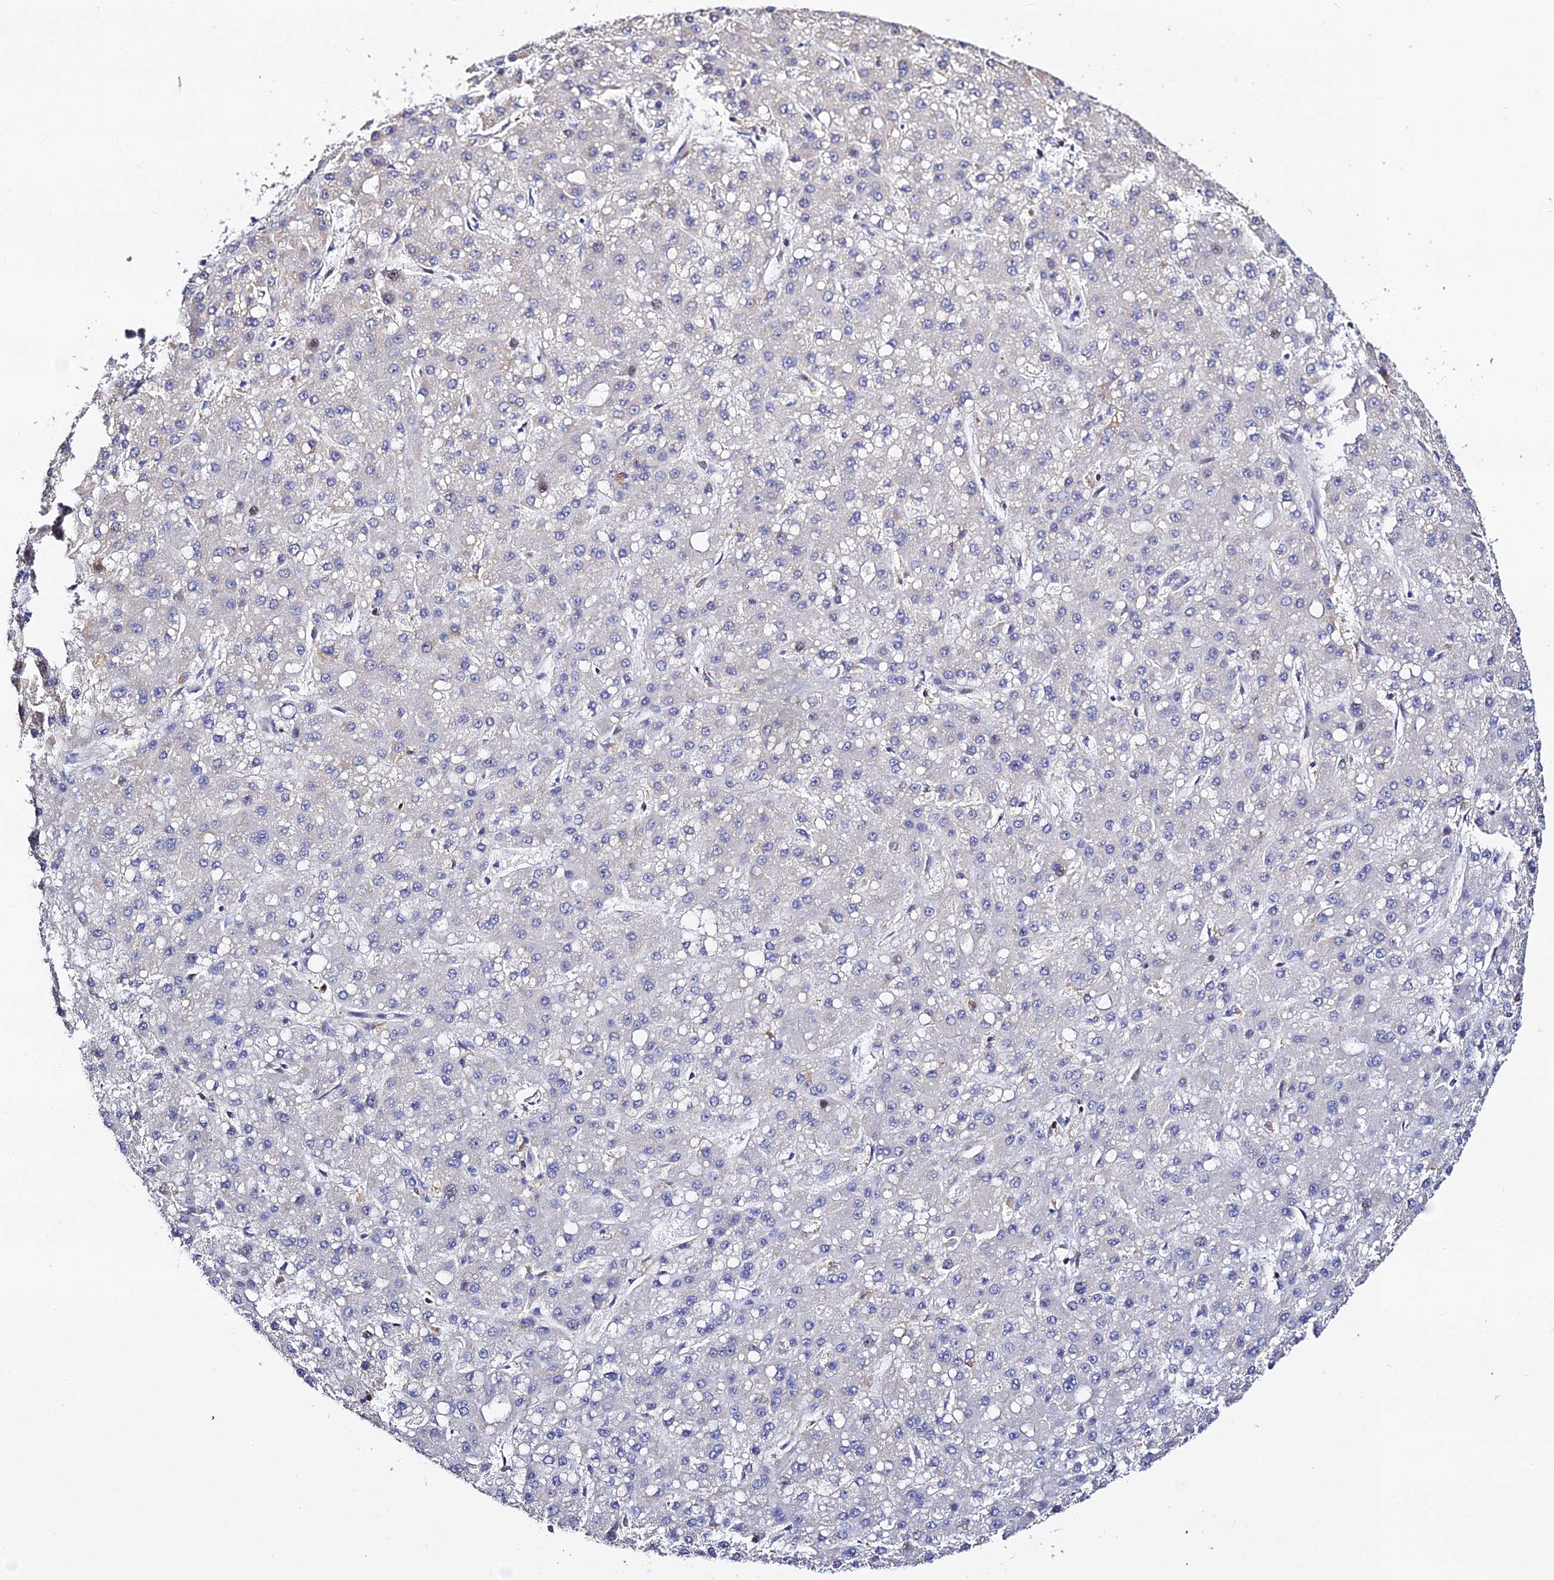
{"staining": {"intensity": "negative", "quantity": "none", "location": "none"}, "tissue": "liver cancer", "cell_type": "Tumor cells", "image_type": "cancer", "snomed": [{"axis": "morphology", "description": "Carcinoma, Hepatocellular, NOS"}, {"axis": "topography", "description": "Liver"}], "caption": "This is an immunohistochemistry histopathology image of human hepatocellular carcinoma (liver). There is no staining in tumor cells.", "gene": "IL4I1", "patient": {"sex": "male", "age": 67}}